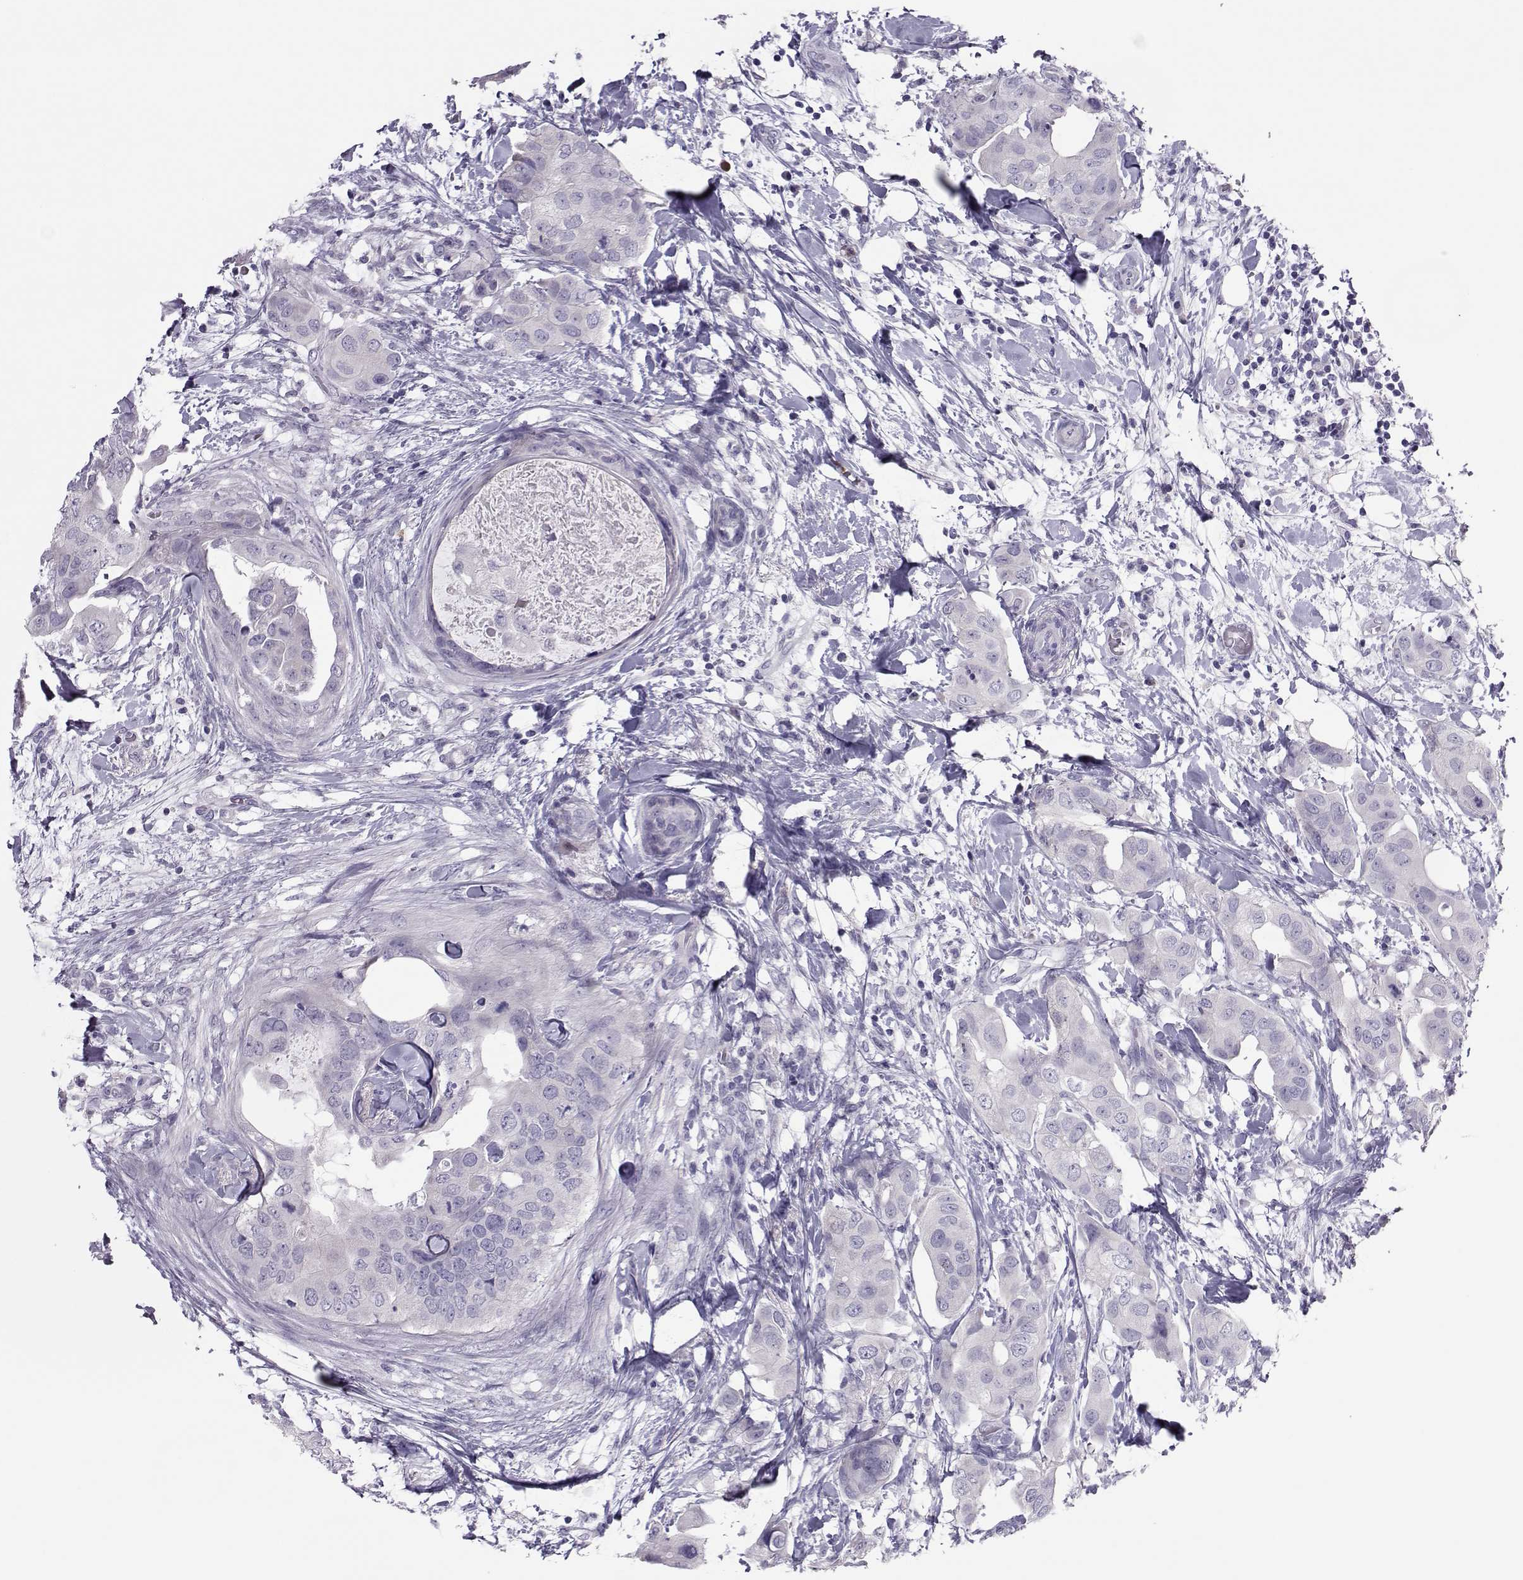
{"staining": {"intensity": "negative", "quantity": "none", "location": "none"}, "tissue": "breast cancer", "cell_type": "Tumor cells", "image_type": "cancer", "snomed": [{"axis": "morphology", "description": "Normal tissue, NOS"}, {"axis": "morphology", "description": "Duct carcinoma"}, {"axis": "topography", "description": "Breast"}], "caption": "DAB immunohistochemical staining of invasive ductal carcinoma (breast) exhibits no significant expression in tumor cells. The staining is performed using DAB (3,3'-diaminobenzidine) brown chromogen with nuclei counter-stained in using hematoxylin.", "gene": "TRPM7", "patient": {"sex": "female", "age": 40}}